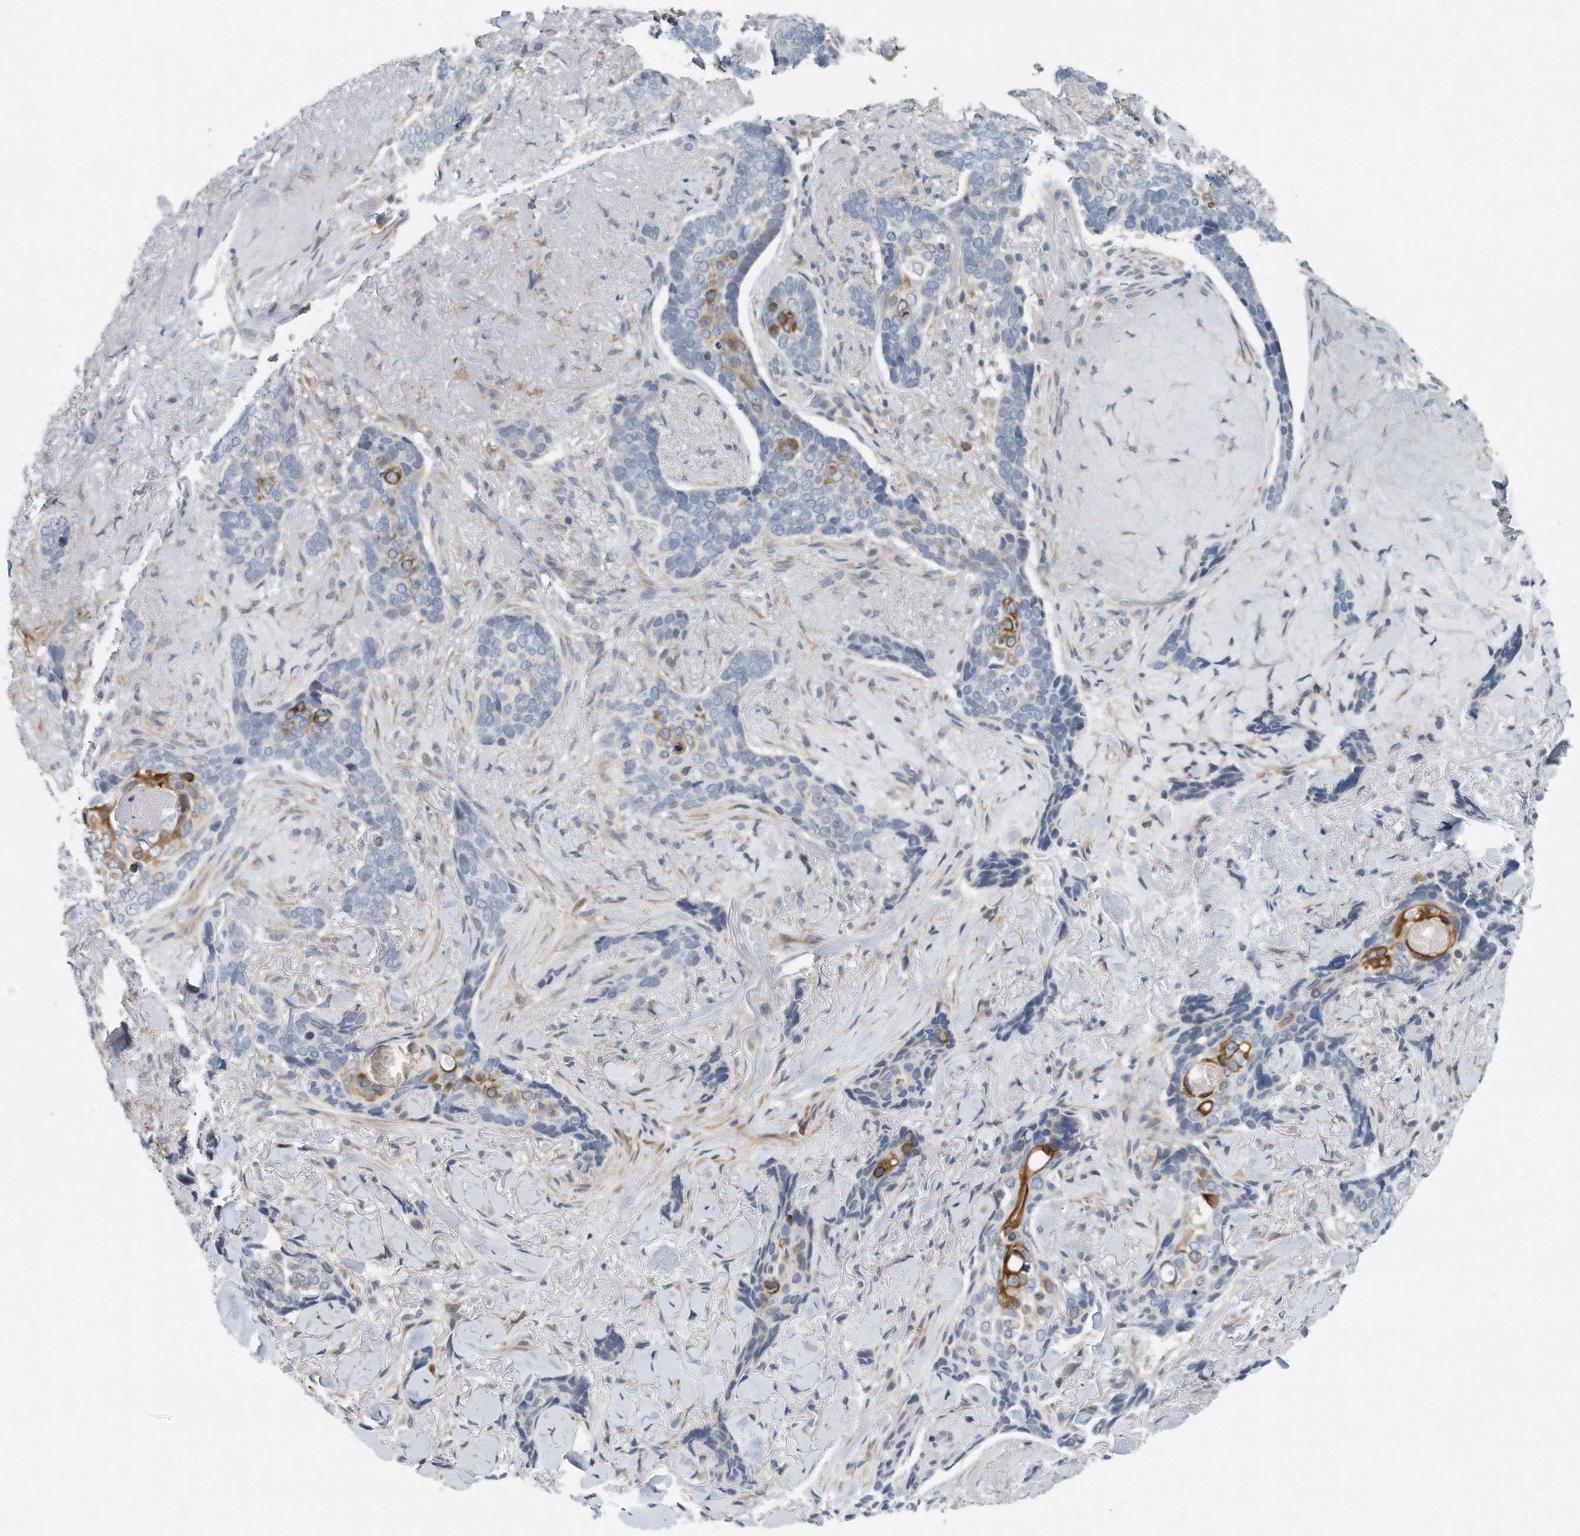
{"staining": {"intensity": "moderate", "quantity": "<25%", "location": "cytoplasmic/membranous"}, "tissue": "skin cancer", "cell_type": "Tumor cells", "image_type": "cancer", "snomed": [{"axis": "morphology", "description": "Basal cell carcinoma"}, {"axis": "topography", "description": "Skin"}], "caption": "Protein analysis of skin basal cell carcinoma tissue exhibits moderate cytoplasmic/membranous expression in about <25% of tumor cells.", "gene": "VLDLR", "patient": {"sex": "female", "age": 82}}